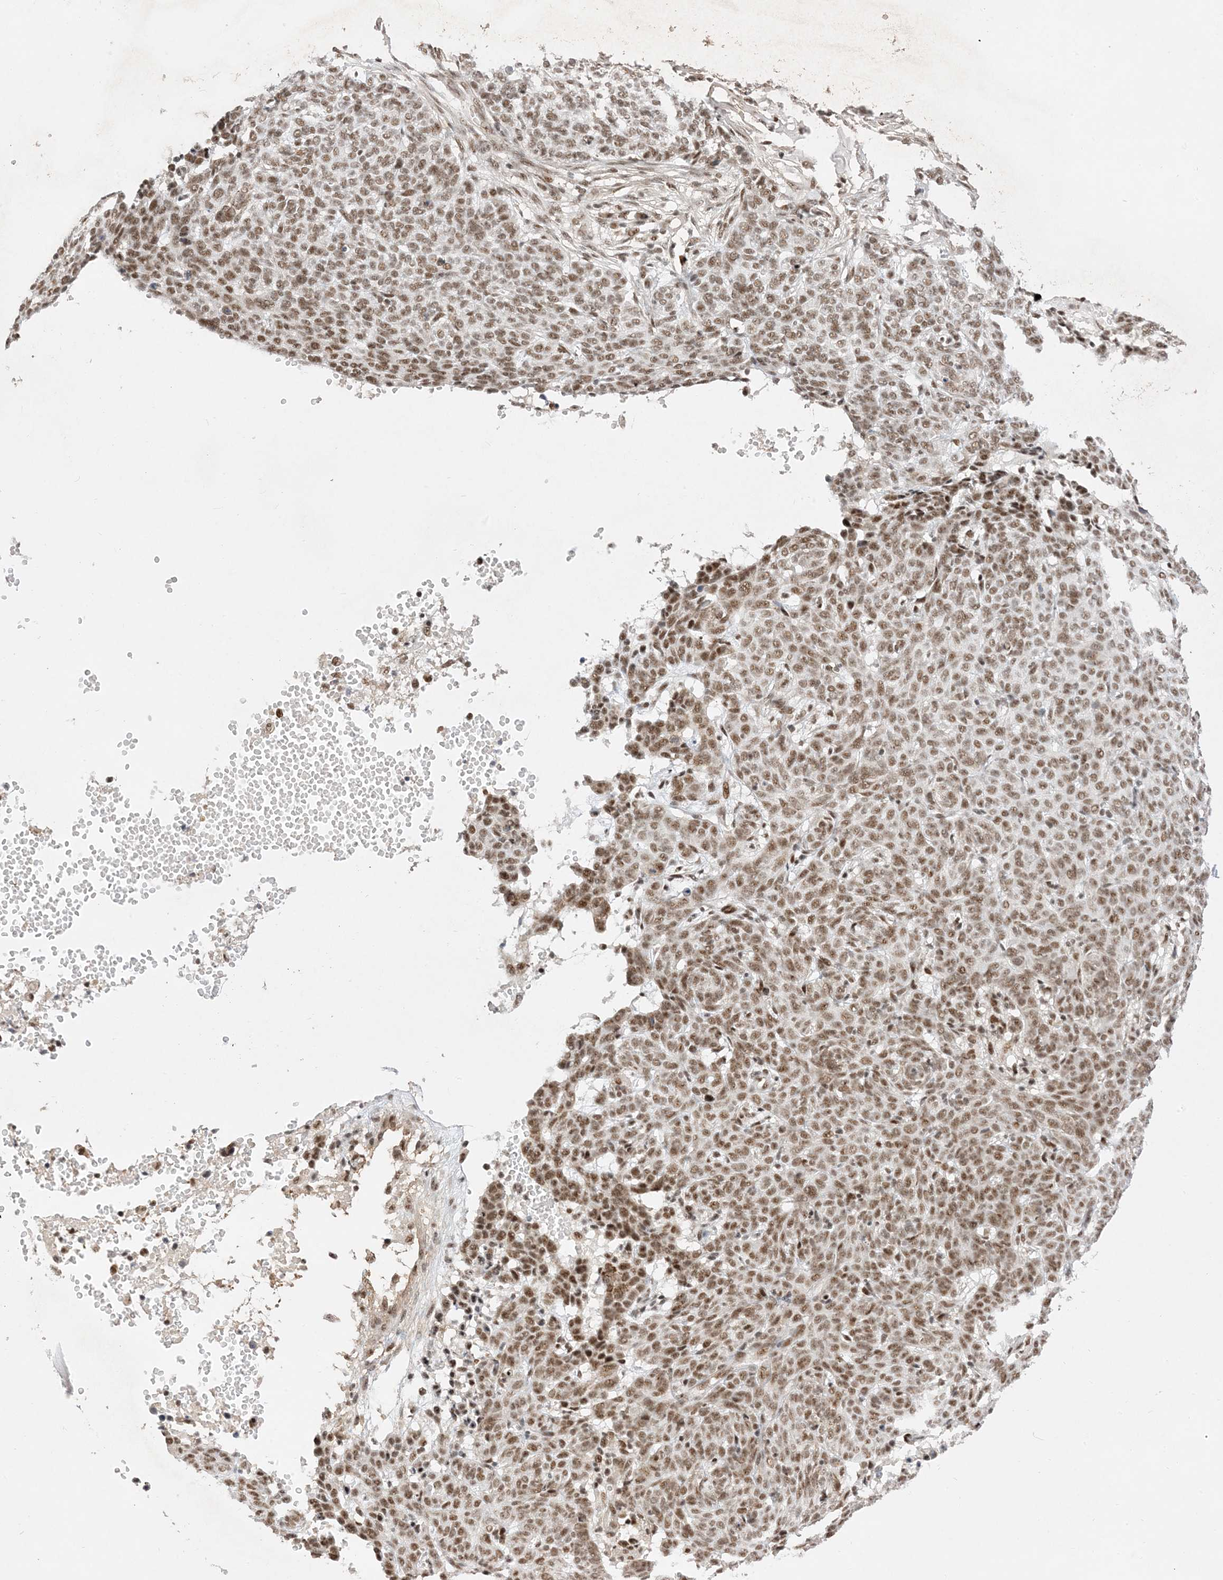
{"staining": {"intensity": "moderate", "quantity": ">75%", "location": "nuclear"}, "tissue": "skin cancer", "cell_type": "Tumor cells", "image_type": "cancer", "snomed": [{"axis": "morphology", "description": "Basal cell carcinoma"}, {"axis": "topography", "description": "Skin"}], "caption": "Immunohistochemical staining of skin cancer displays moderate nuclear protein staining in about >75% of tumor cells.", "gene": "SF3A3", "patient": {"sex": "male", "age": 85}}